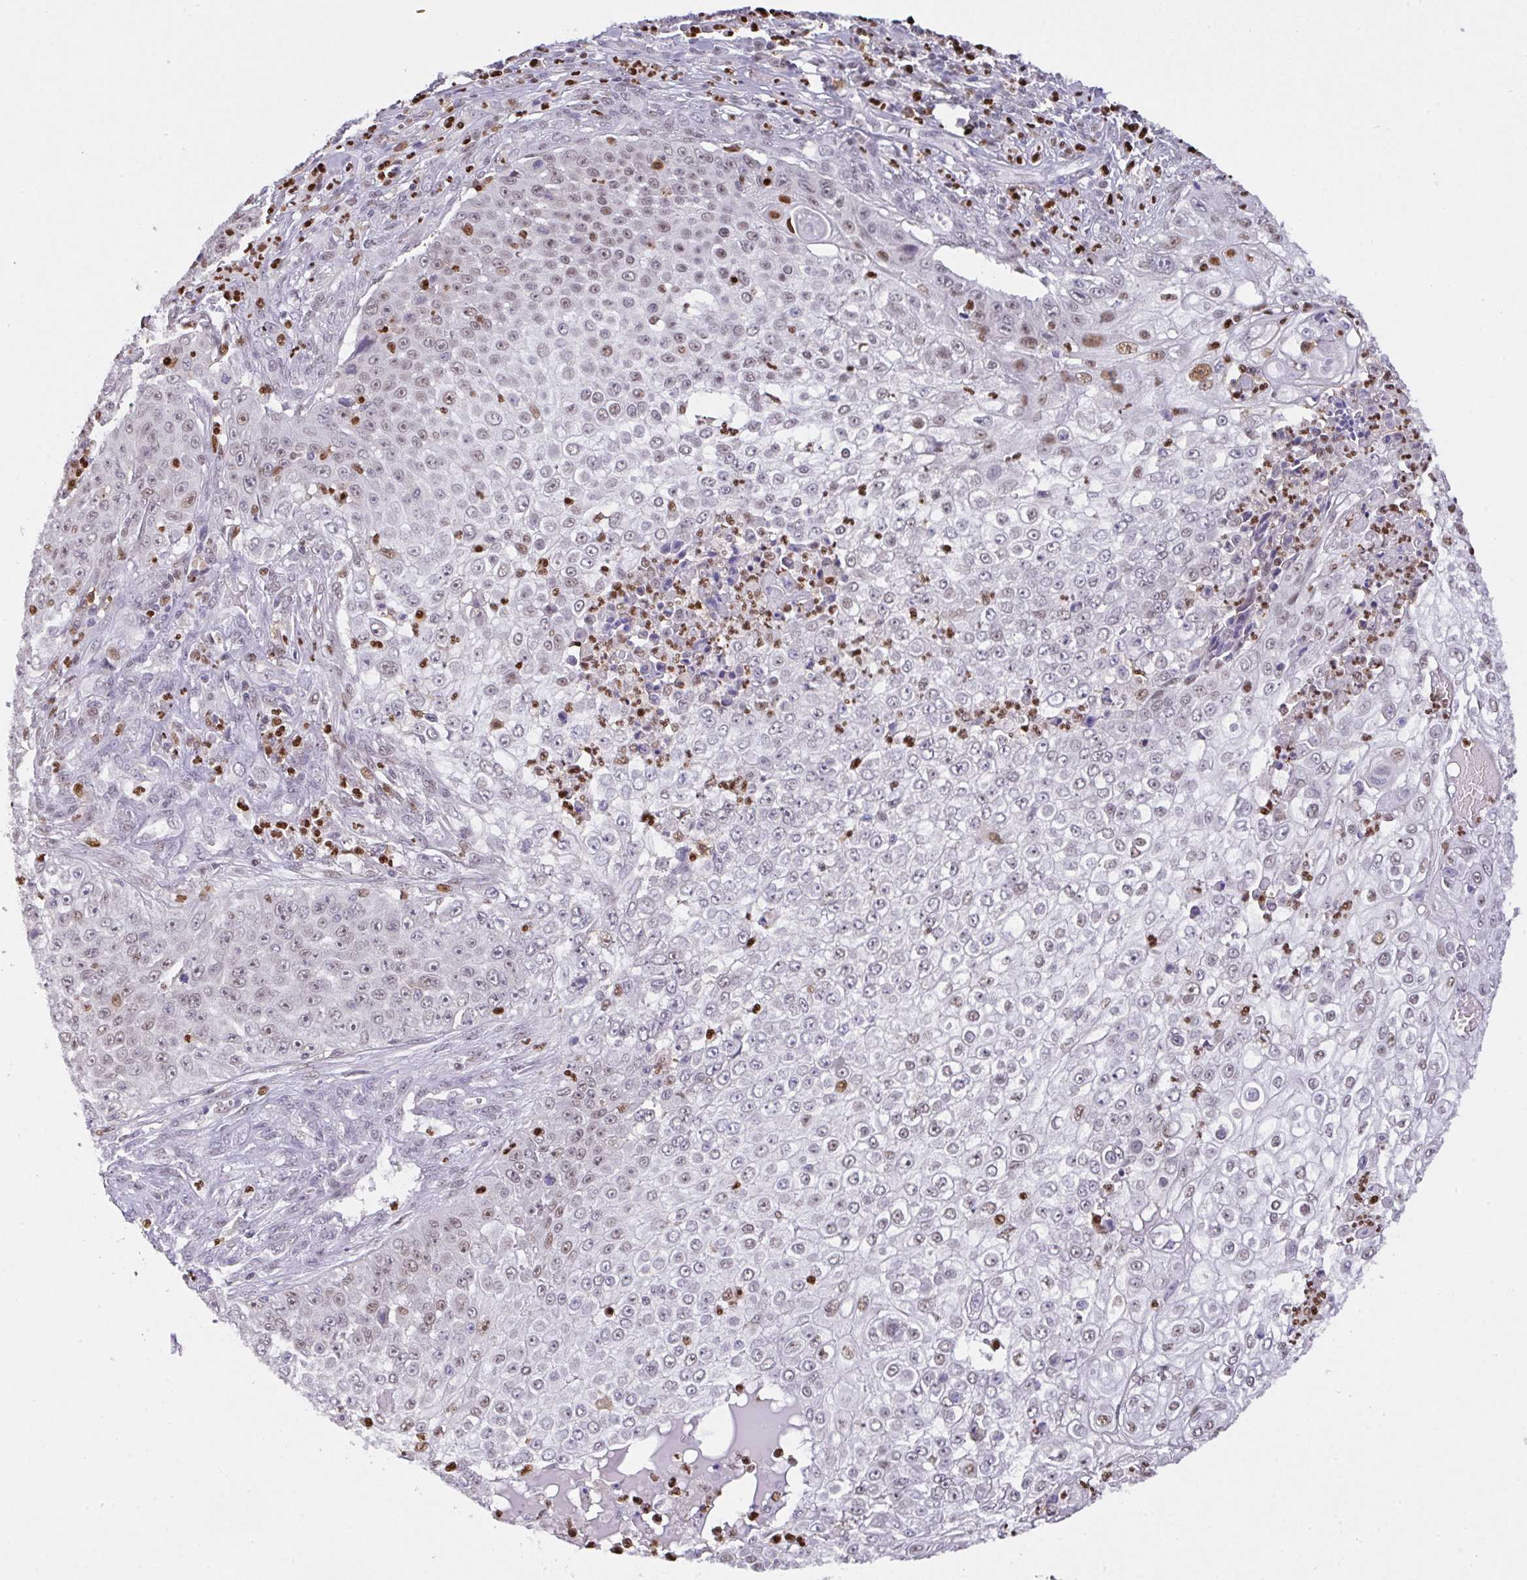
{"staining": {"intensity": "weak", "quantity": "<25%", "location": "nuclear"}, "tissue": "skin cancer", "cell_type": "Tumor cells", "image_type": "cancer", "snomed": [{"axis": "morphology", "description": "Squamous cell carcinoma, NOS"}, {"axis": "topography", "description": "Skin"}], "caption": "An image of squamous cell carcinoma (skin) stained for a protein demonstrates no brown staining in tumor cells.", "gene": "BBX", "patient": {"sex": "male", "age": 24}}